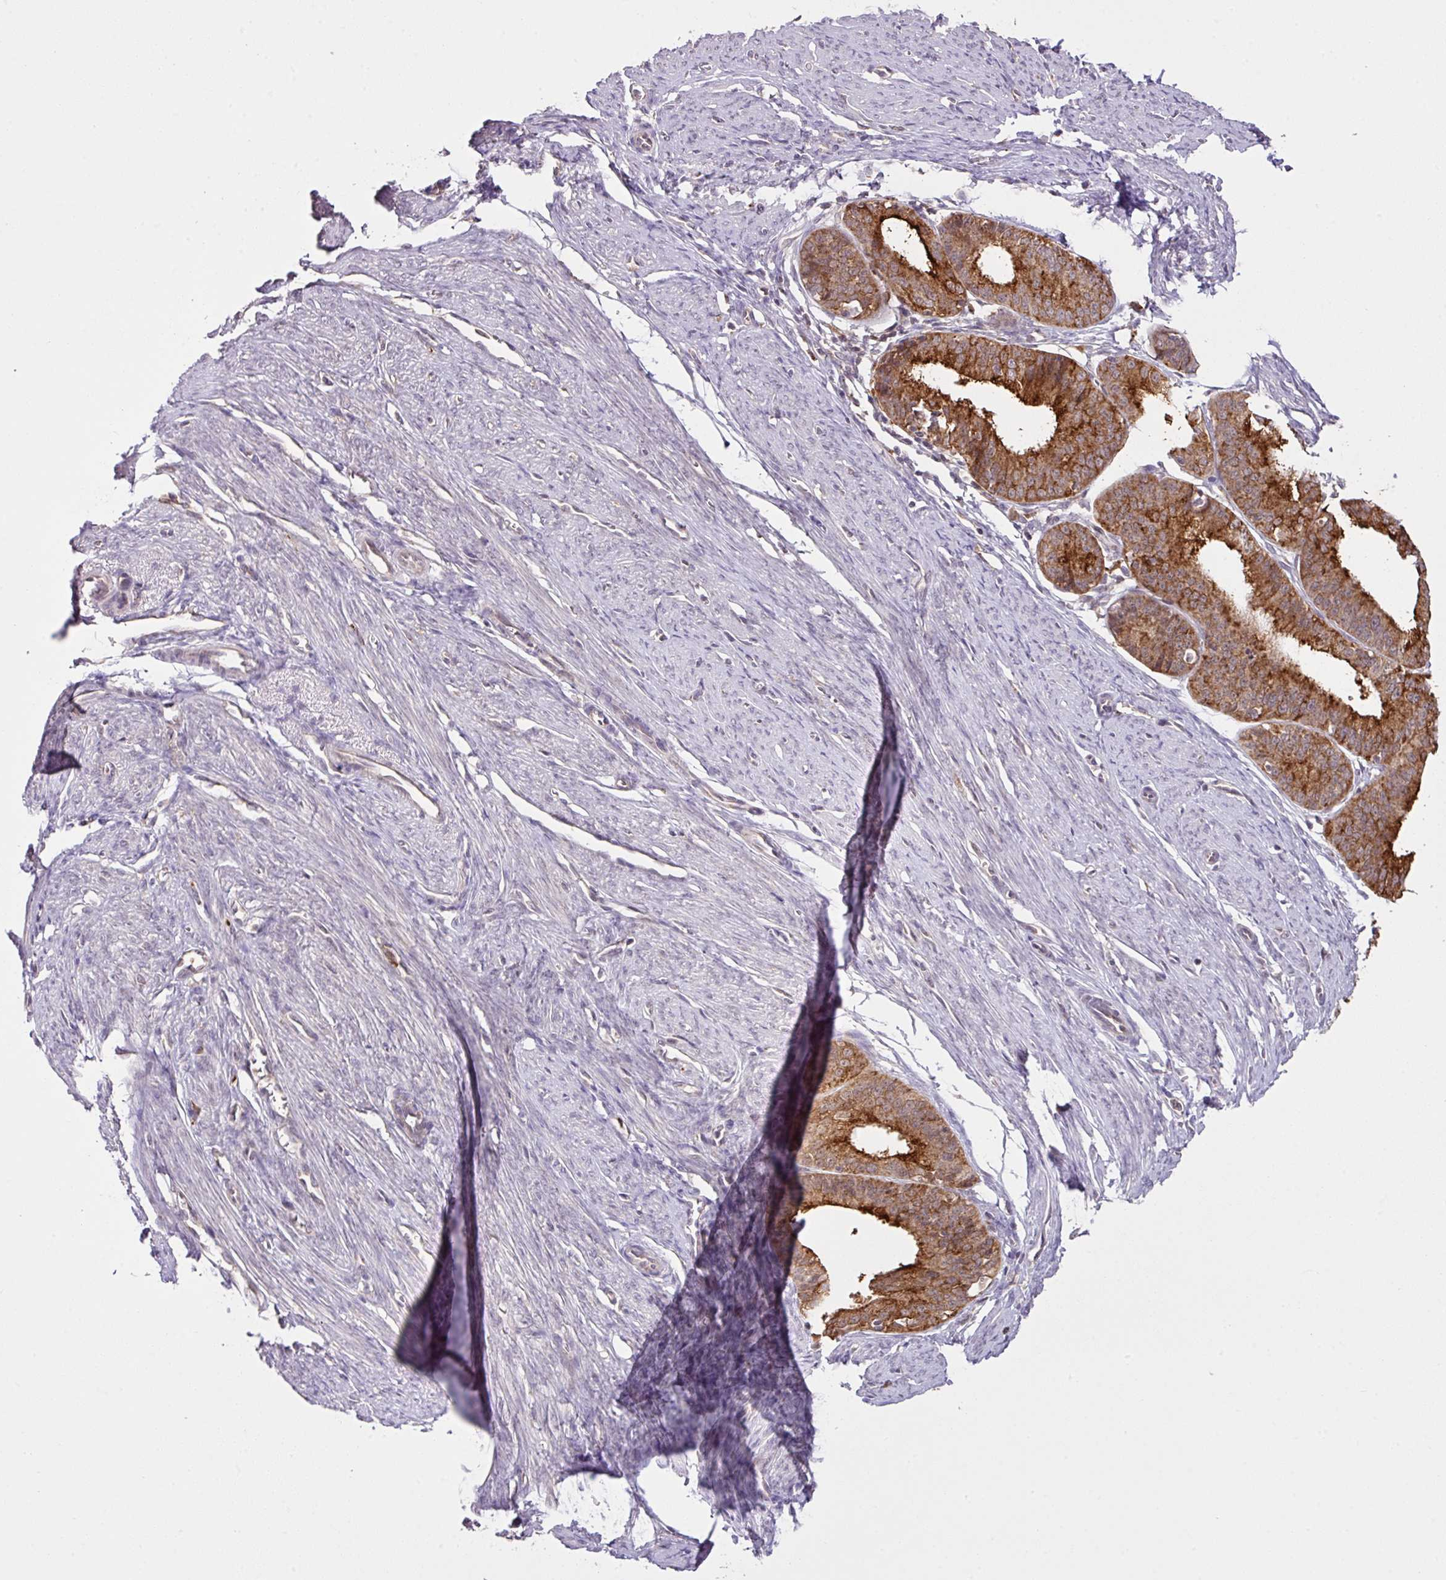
{"staining": {"intensity": "strong", "quantity": ">75%", "location": "cytoplasmic/membranous"}, "tissue": "endometrial cancer", "cell_type": "Tumor cells", "image_type": "cancer", "snomed": [{"axis": "morphology", "description": "Adenocarcinoma, NOS"}, {"axis": "topography", "description": "Endometrium"}], "caption": "An IHC micrograph of tumor tissue is shown. Protein staining in brown labels strong cytoplasmic/membranous positivity in adenocarcinoma (endometrial) within tumor cells. The protein of interest is shown in brown color, while the nuclei are stained blue.", "gene": "SMCO4", "patient": {"sex": "female", "age": 51}}